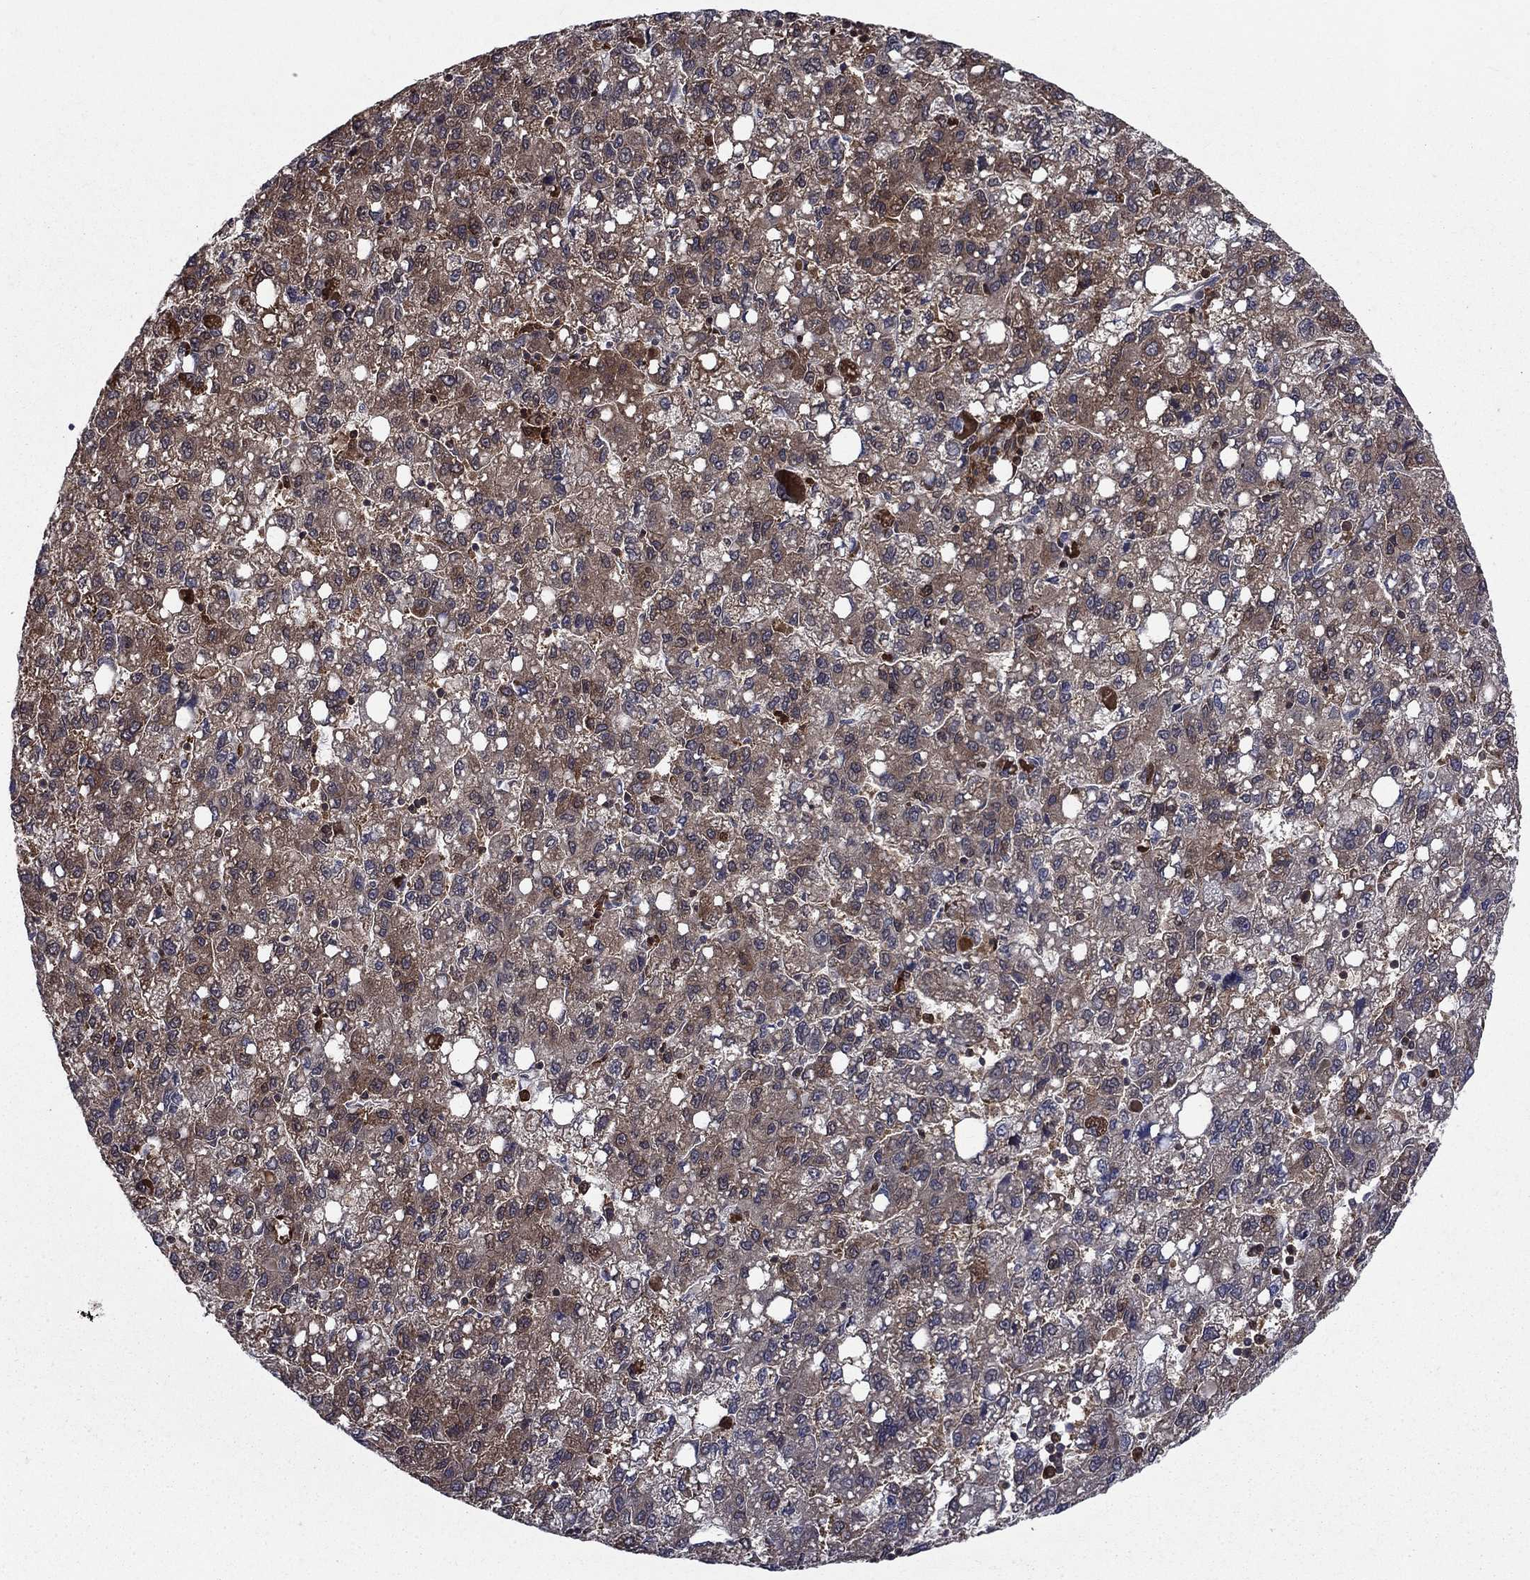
{"staining": {"intensity": "moderate", "quantity": "25%-75%", "location": "cytoplasmic/membranous"}, "tissue": "liver cancer", "cell_type": "Tumor cells", "image_type": "cancer", "snomed": [{"axis": "morphology", "description": "Carcinoma, Hepatocellular, NOS"}, {"axis": "topography", "description": "Liver"}], "caption": "Immunohistochemistry (IHC) micrograph of liver cancer stained for a protein (brown), which exhibits medium levels of moderate cytoplasmic/membranous expression in approximately 25%-75% of tumor cells.", "gene": "CACYBP", "patient": {"sex": "female", "age": 82}}